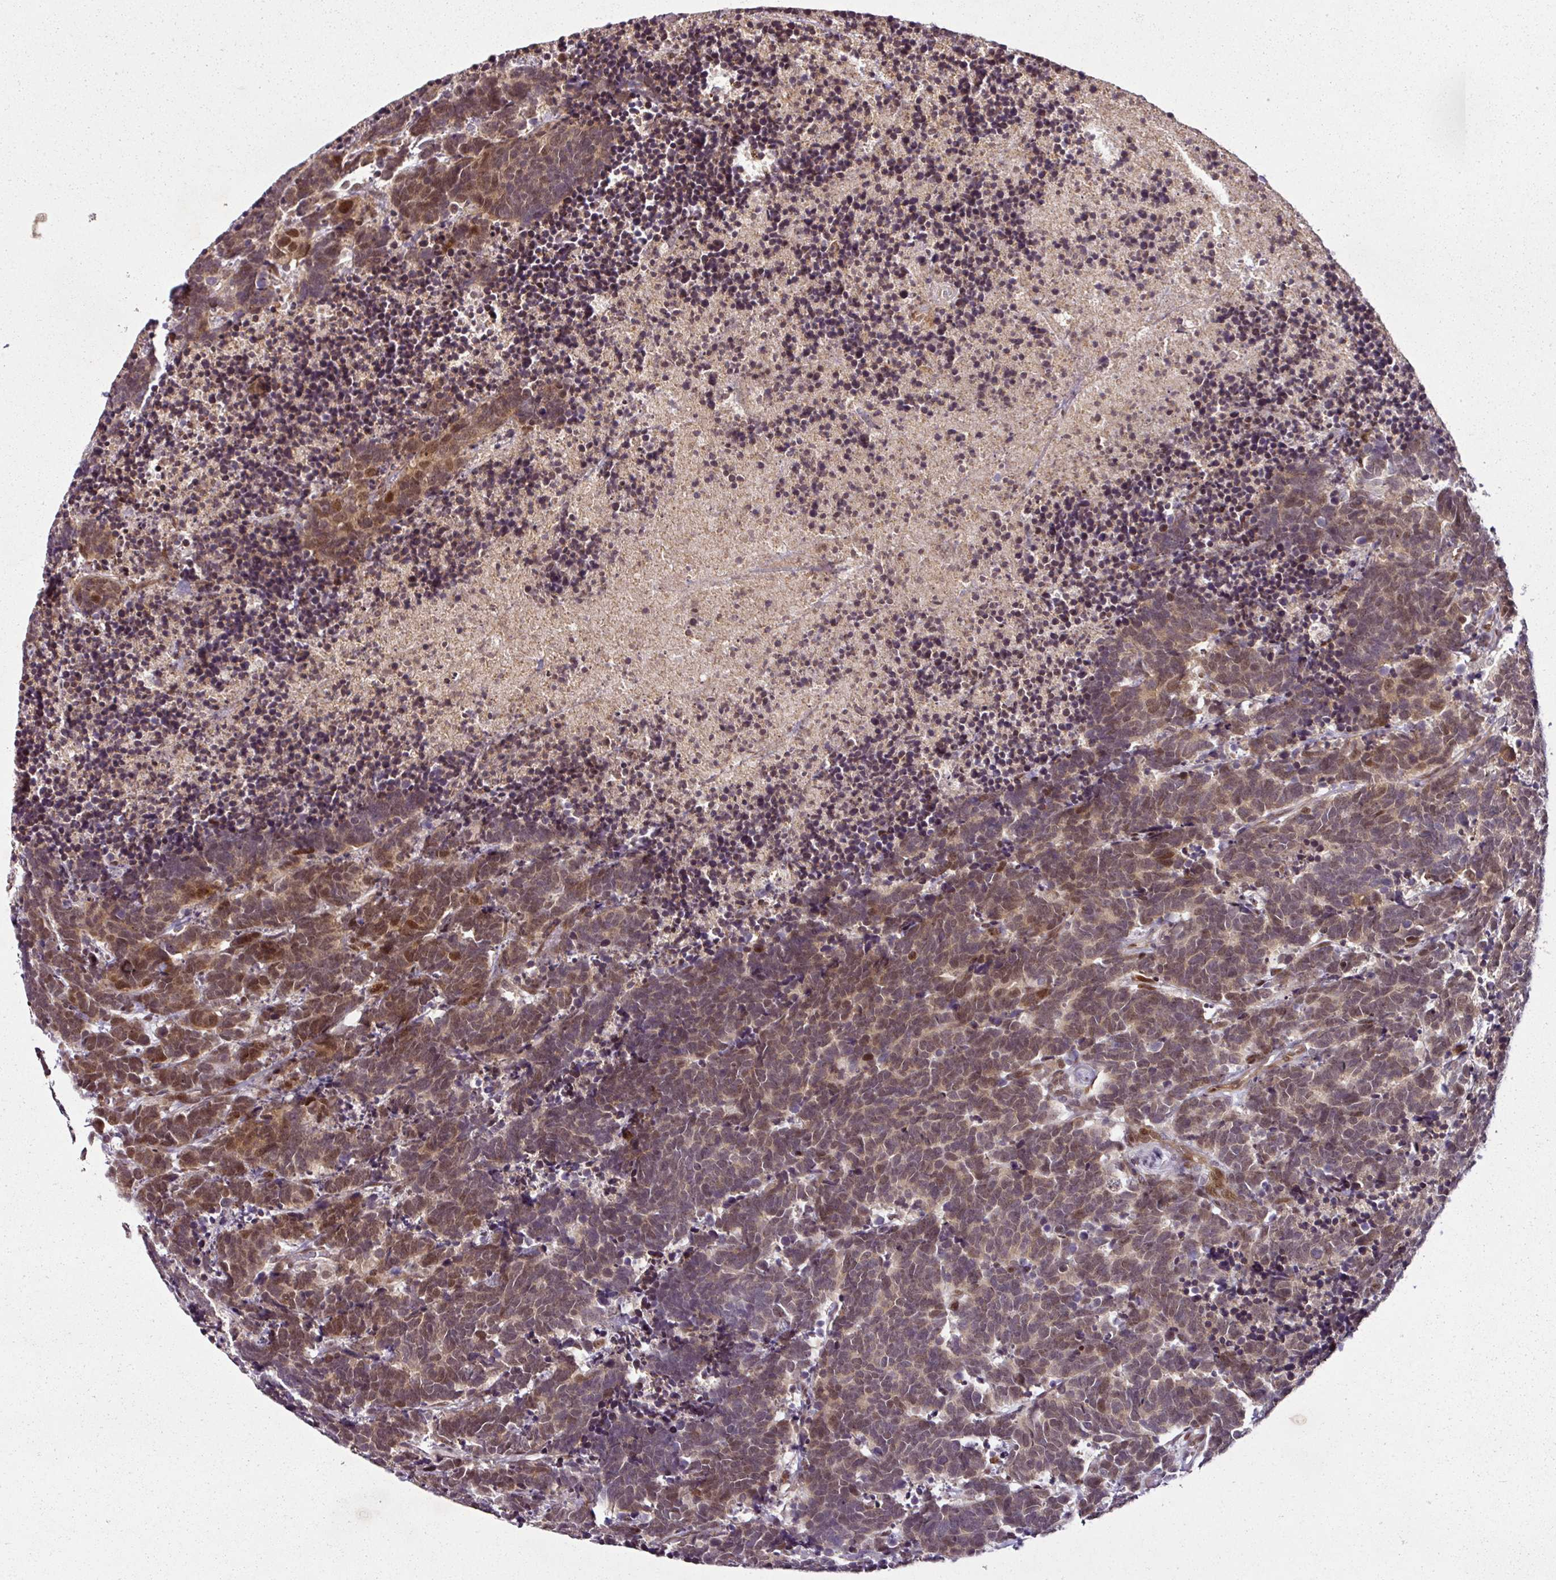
{"staining": {"intensity": "moderate", "quantity": "25%-75%", "location": "cytoplasmic/membranous,nuclear"}, "tissue": "carcinoid", "cell_type": "Tumor cells", "image_type": "cancer", "snomed": [{"axis": "morphology", "description": "Carcinoma, NOS"}, {"axis": "morphology", "description": "Carcinoid, malignant, NOS"}, {"axis": "topography", "description": "Urinary bladder"}], "caption": "Protein expression analysis of human carcinoma reveals moderate cytoplasmic/membranous and nuclear expression in about 25%-75% of tumor cells.", "gene": "COPRS", "patient": {"sex": "male", "age": 57}}